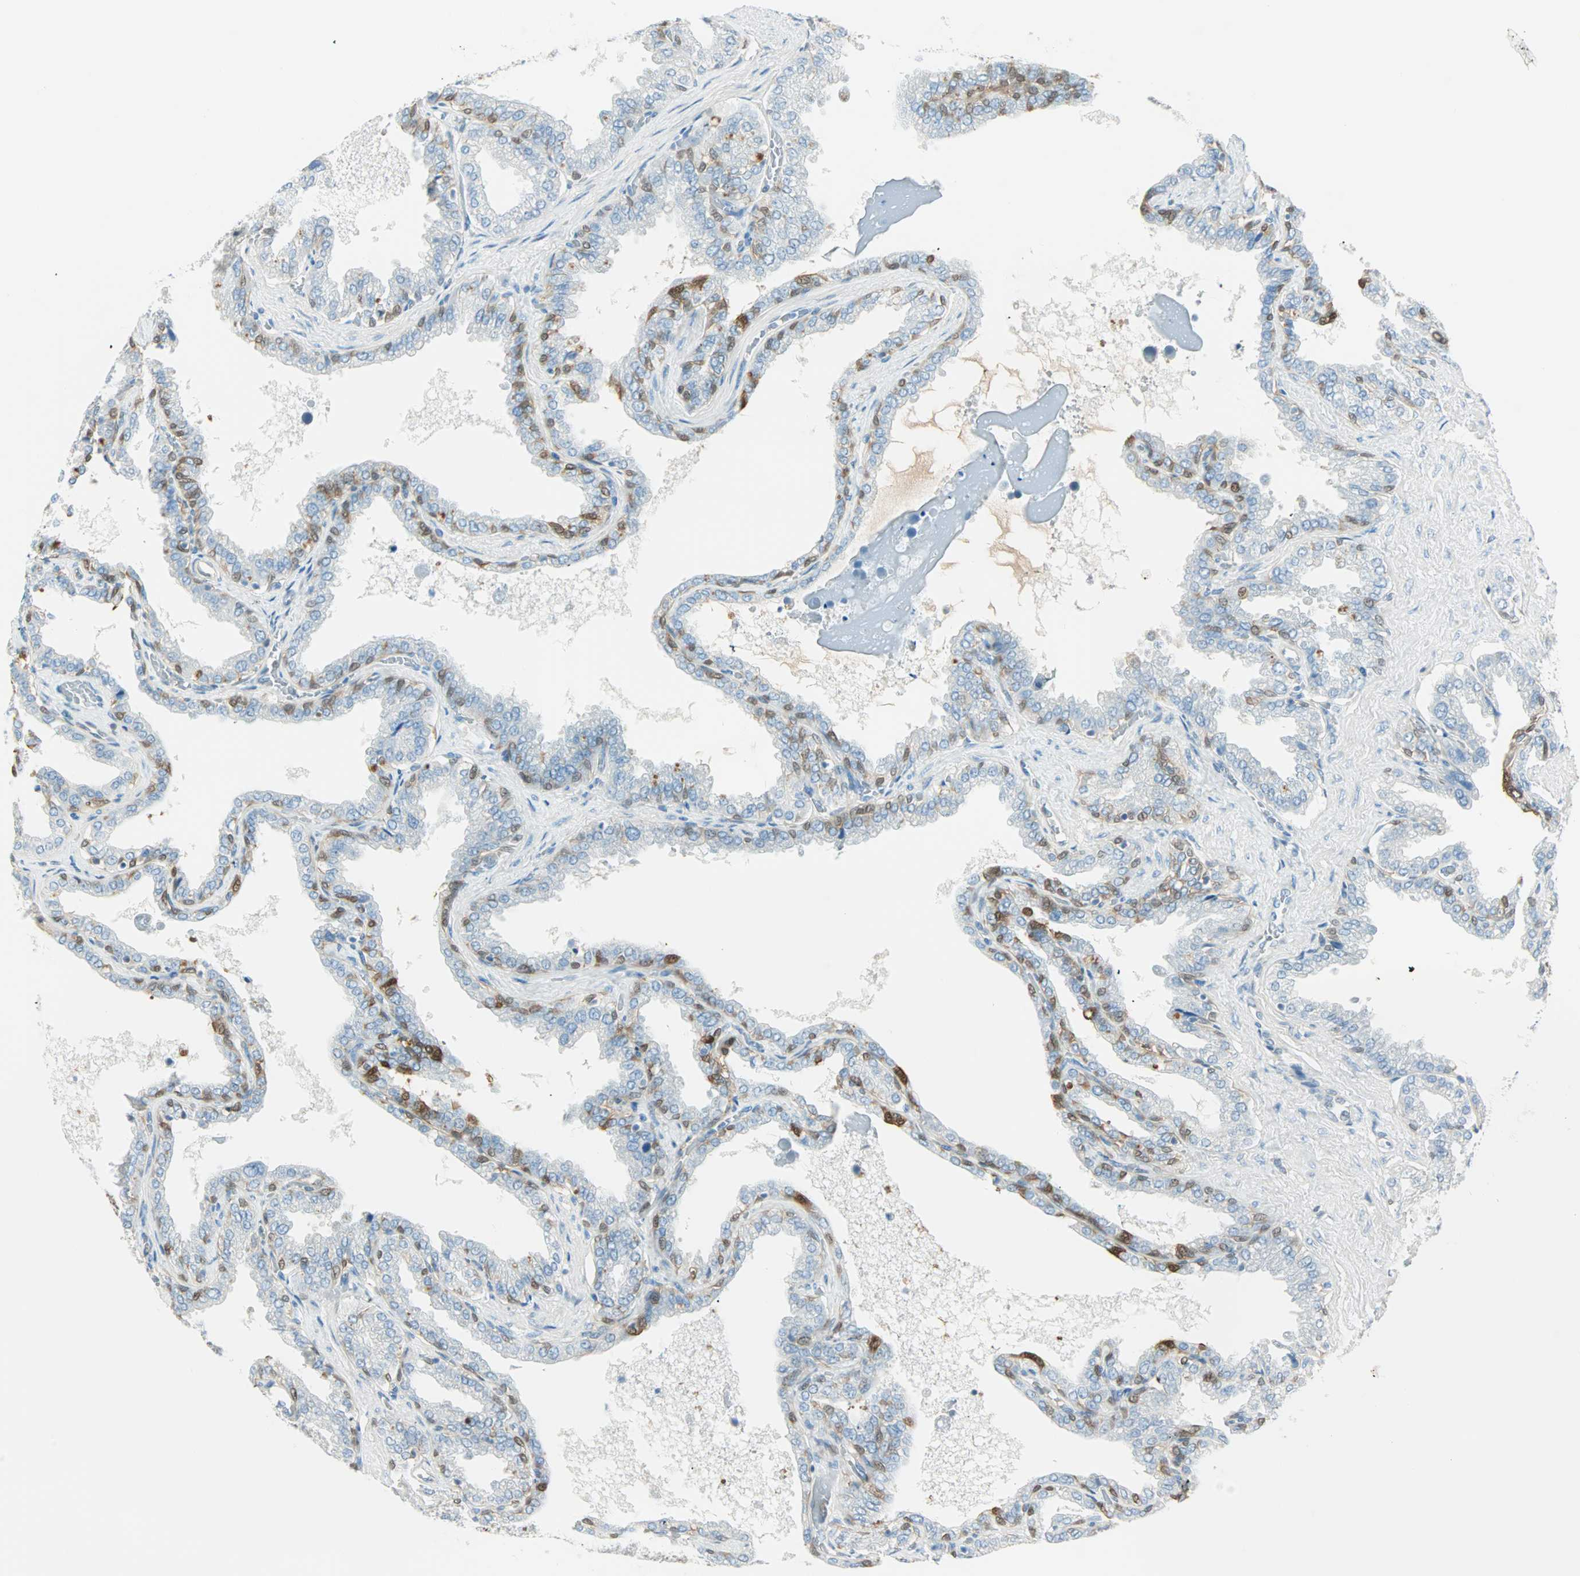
{"staining": {"intensity": "strong", "quantity": "<25%", "location": "cytoplasmic/membranous,nuclear"}, "tissue": "seminal vesicle", "cell_type": "Glandular cells", "image_type": "normal", "snomed": [{"axis": "morphology", "description": "Normal tissue, NOS"}, {"axis": "topography", "description": "Seminal veicle"}], "caption": "Protein expression analysis of benign human seminal vesicle reveals strong cytoplasmic/membranous,nuclear expression in approximately <25% of glandular cells. The protein is shown in brown color, while the nuclei are stained blue.", "gene": "S100A1", "patient": {"sex": "male", "age": 46}}